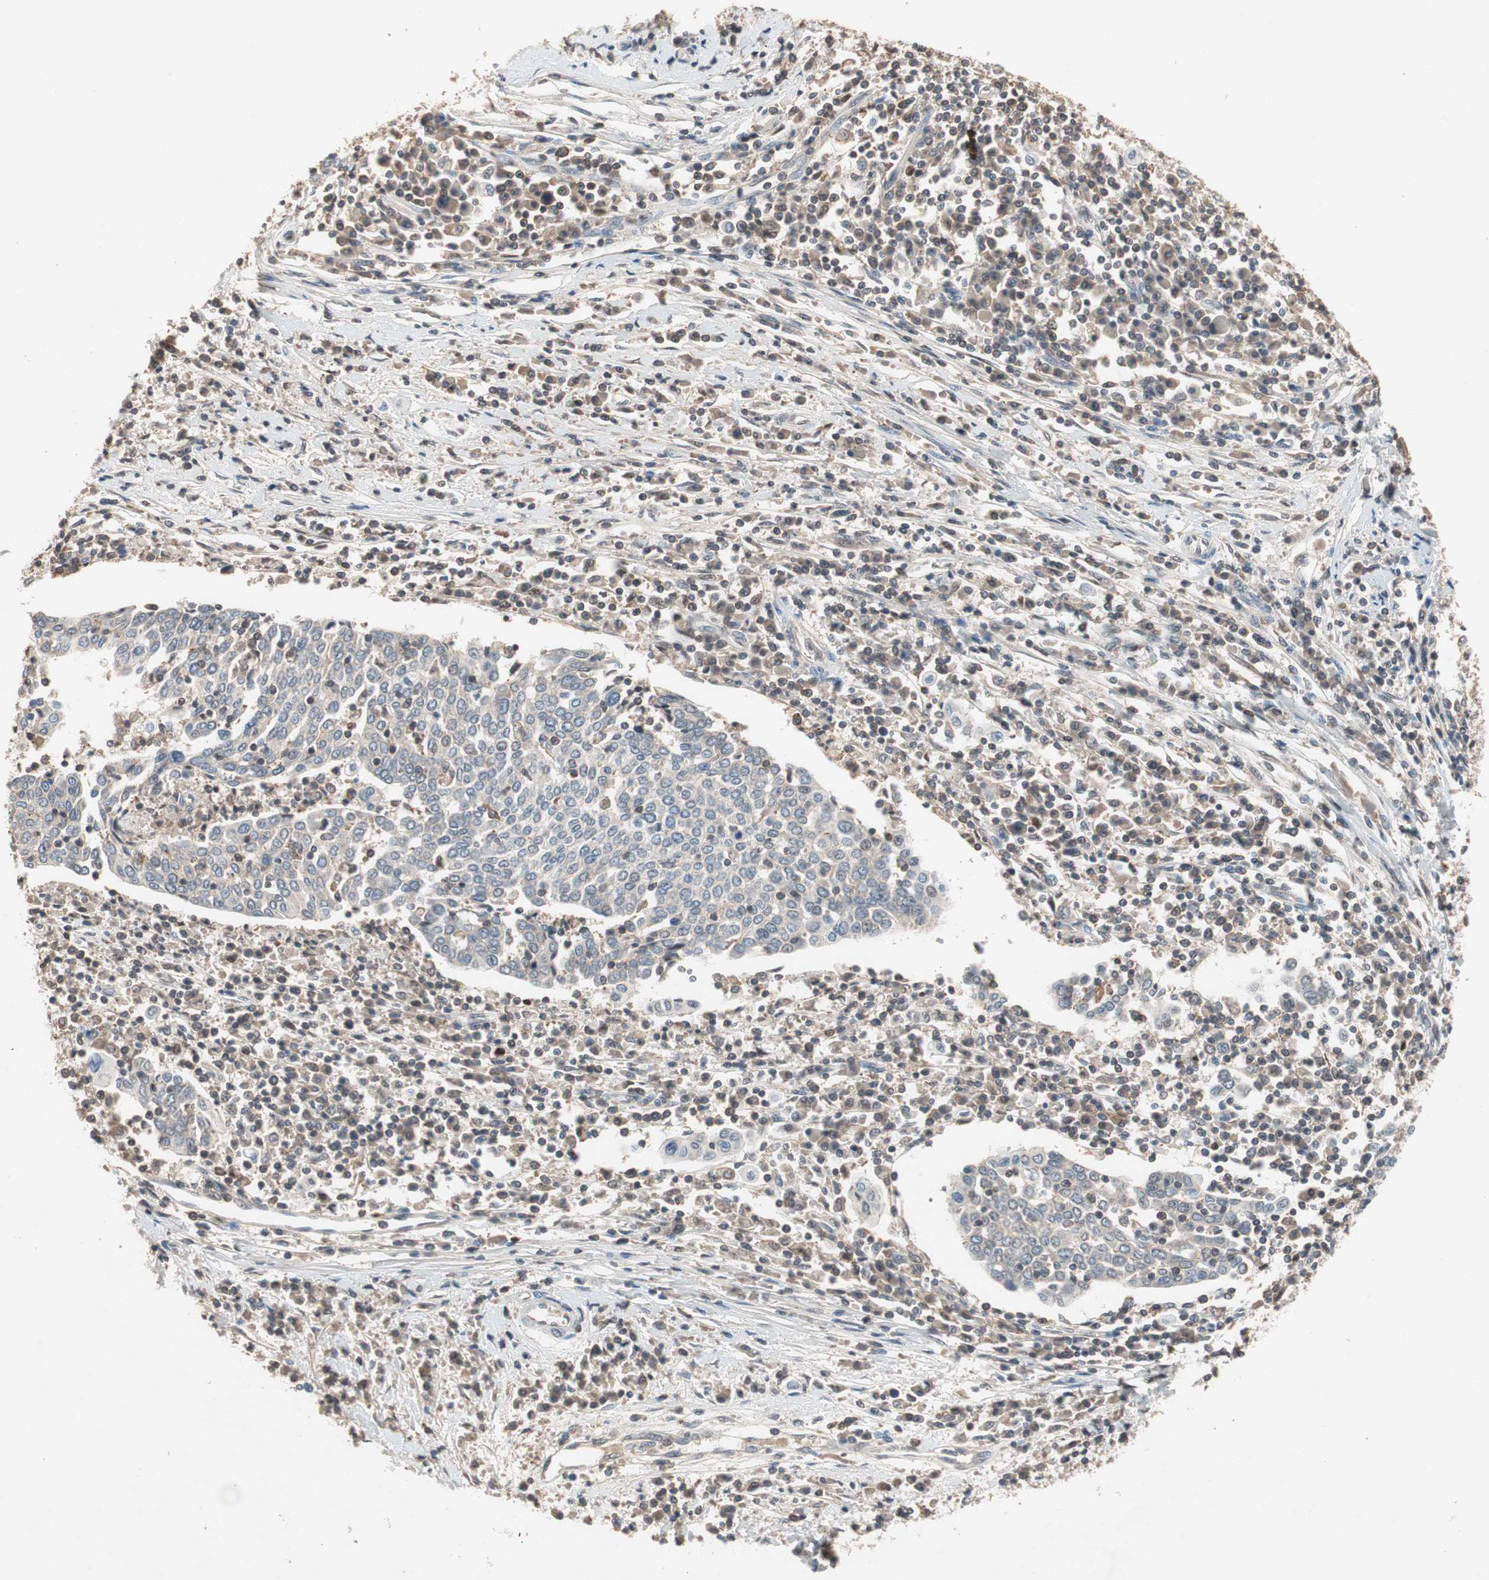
{"staining": {"intensity": "weak", "quantity": "25%-75%", "location": "cytoplasmic/membranous"}, "tissue": "cervical cancer", "cell_type": "Tumor cells", "image_type": "cancer", "snomed": [{"axis": "morphology", "description": "Squamous cell carcinoma, NOS"}, {"axis": "topography", "description": "Cervix"}], "caption": "IHC (DAB) staining of cervical cancer (squamous cell carcinoma) displays weak cytoplasmic/membranous protein staining in about 25%-75% of tumor cells.", "gene": "GART", "patient": {"sex": "female", "age": 40}}